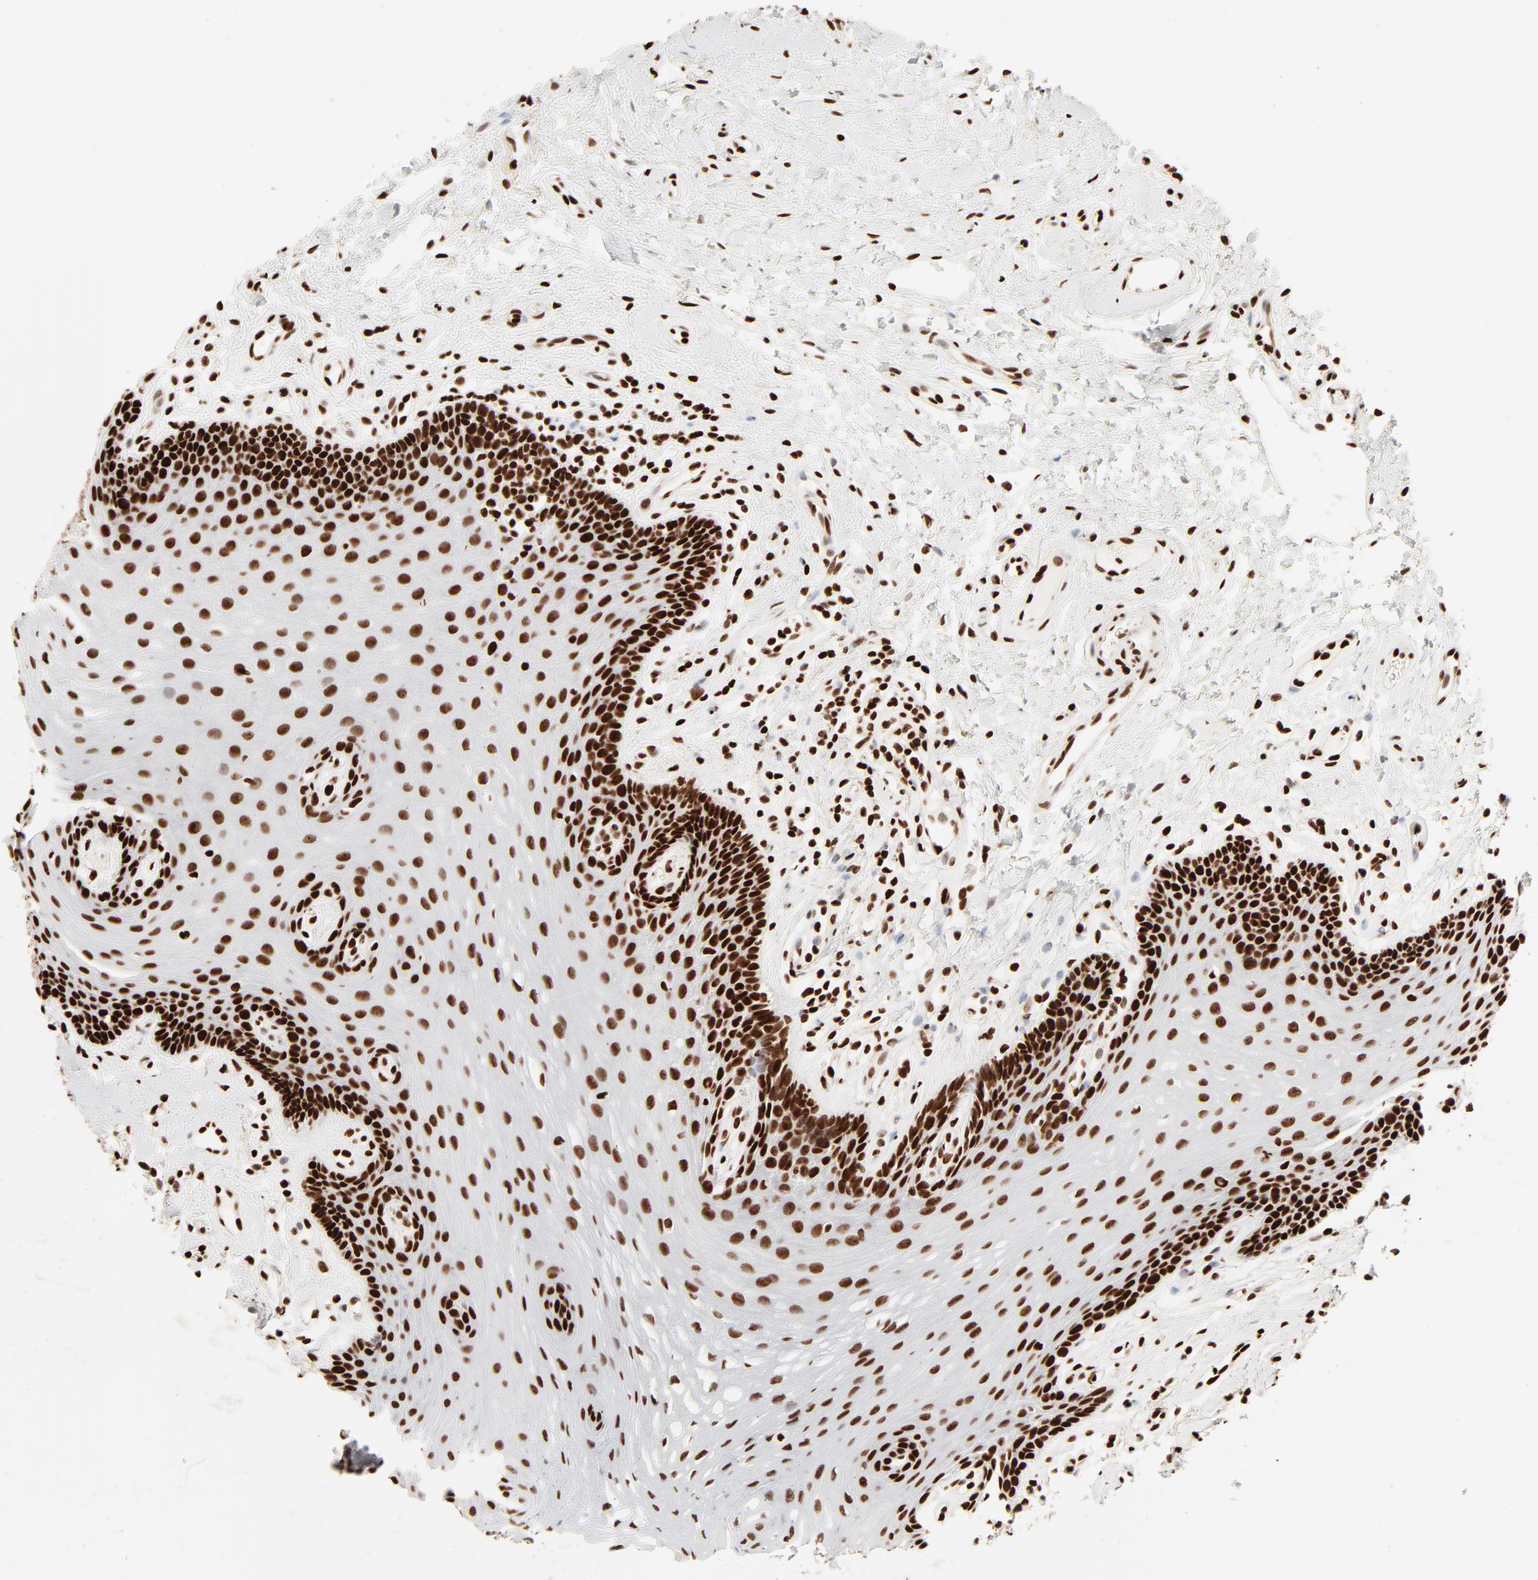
{"staining": {"intensity": "strong", "quantity": ">75%", "location": "nuclear"}, "tissue": "oral mucosa", "cell_type": "Squamous epithelial cells", "image_type": "normal", "snomed": [{"axis": "morphology", "description": "Normal tissue, NOS"}, {"axis": "topography", "description": "Oral tissue"}], "caption": "Immunohistochemistry of normal oral mucosa exhibits high levels of strong nuclear positivity in approximately >75% of squamous epithelial cells. The protein is stained brown, and the nuclei are stained in blue (DAB (3,3'-diaminobenzidine) IHC with brightfield microscopy, high magnification).", "gene": "HMGB1", "patient": {"sex": "male", "age": 62}}